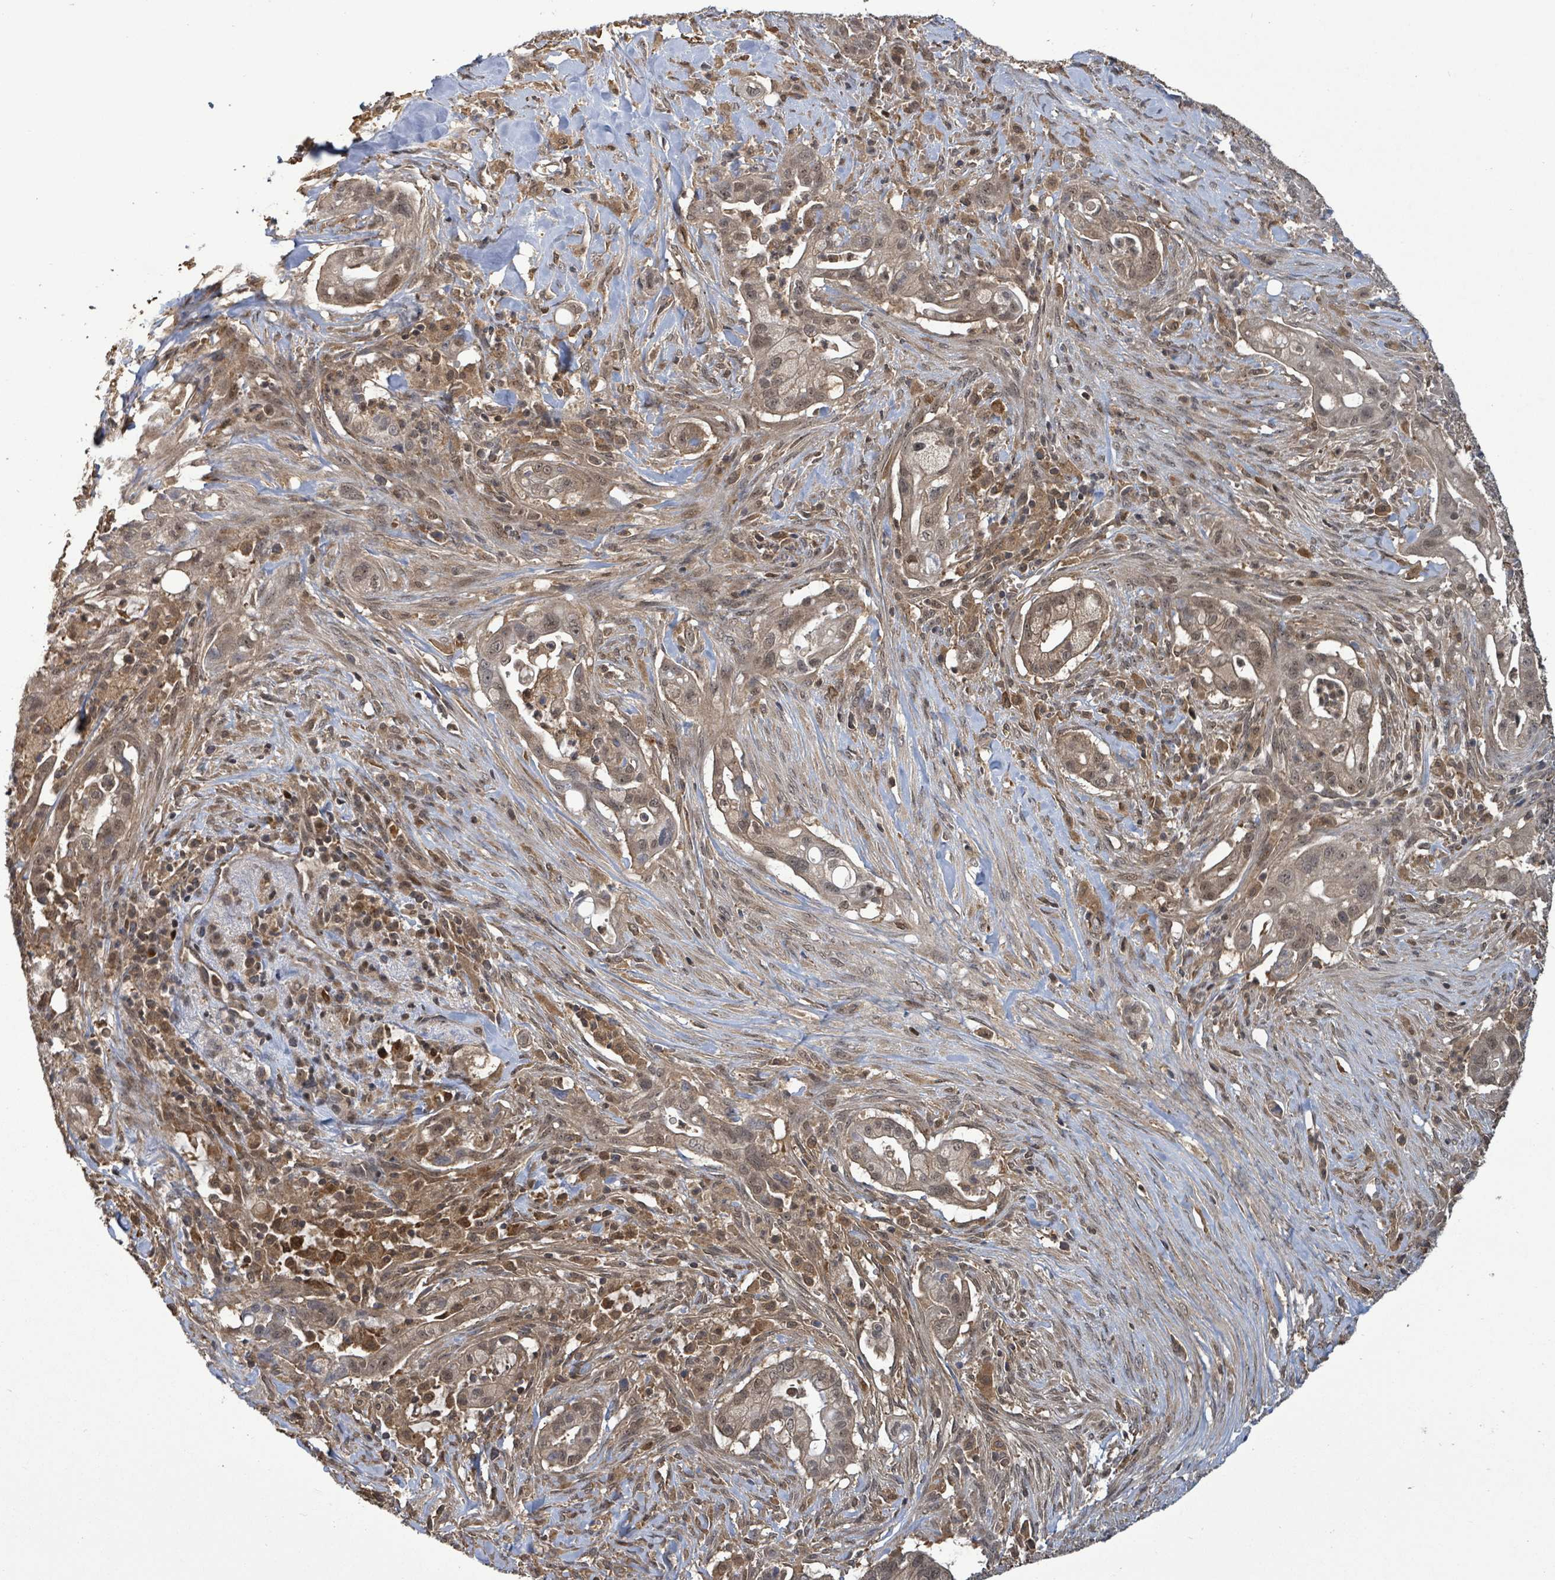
{"staining": {"intensity": "moderate", "quantity": ">75%", "location": "cytoplasmic/membranous,nuclear"}, "tissue": "pancreatic cancer", "cell_type": "Tumor cells", "image_type": "cancer", "snomed": [{"axis": "morphology", "description": "Adenocarcinoma, NOS"}, {"axis": "topography", "description": "Pancreas"}], "caption": "A histopathology image showing moderate cytoplasmic/membranous and nuclear positivity in about >75% of tumor cells in adenocarcinoma (pancreatic), as visualized by brown immunohistochemical staining.", "gene": "FBXO6", "patient": {"sex": "male", "age": 44}}